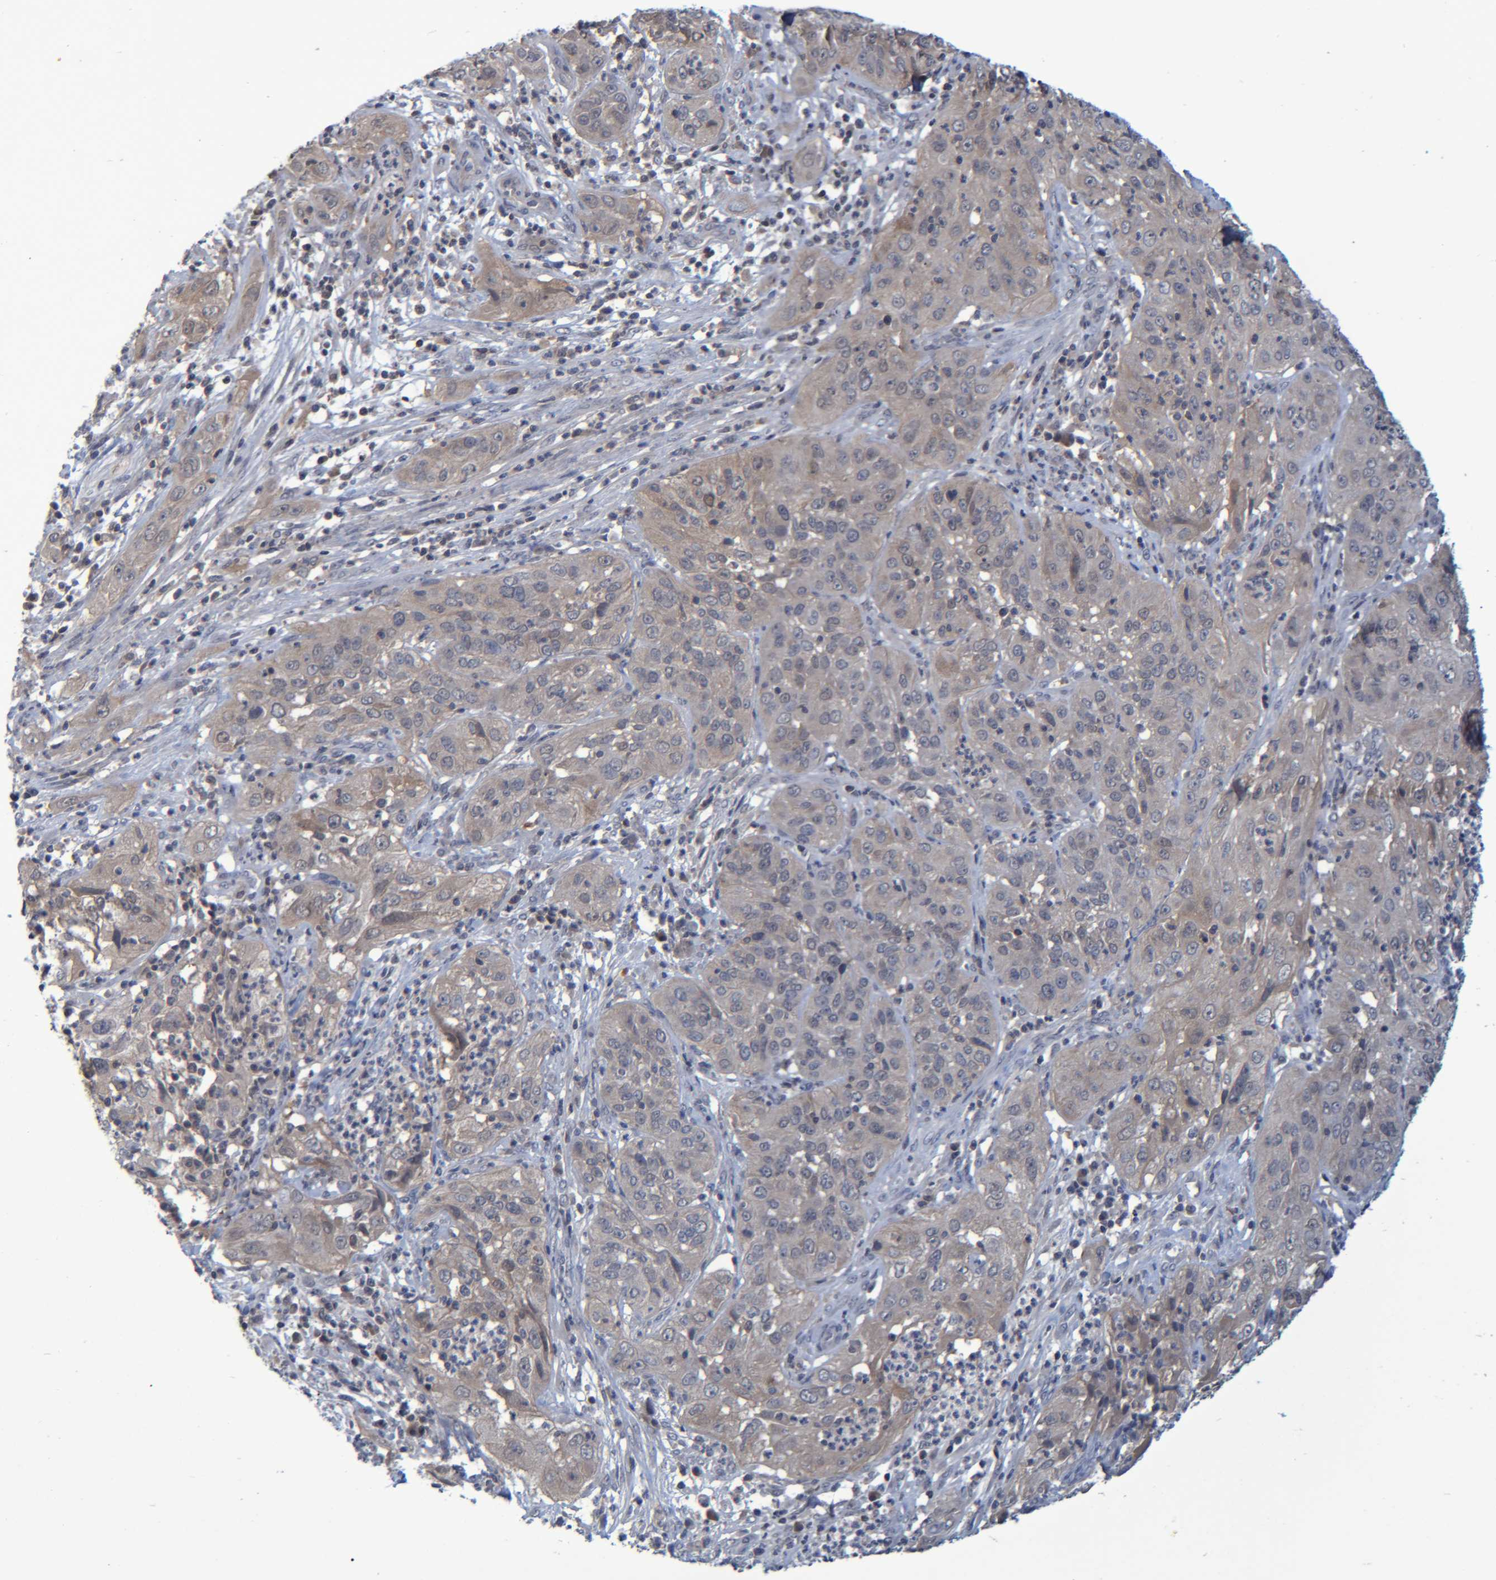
{"staining": {"intensity": "weak", "quantity": "25%-75%", "location": "cytoplasmic/membranous"}, "tissue": "cervical cancer", "cell_type": "Tumor cells", "image_type": "cancer", "snomed": [{"axis": "morphology", "description": "Squamous cell carcinoma, NOS"}, {"axis": "topography", "description": "Cervix"}], "caption": "Immunohistochemical staining of cervical cancer (squamous cell carcinoma) displays weak cytoplasmic/membranous protein expression in approximately 25%-75% of tumor cells.", "gene": "PCYT2", "patient": {"sex": "female", "age": 32}}